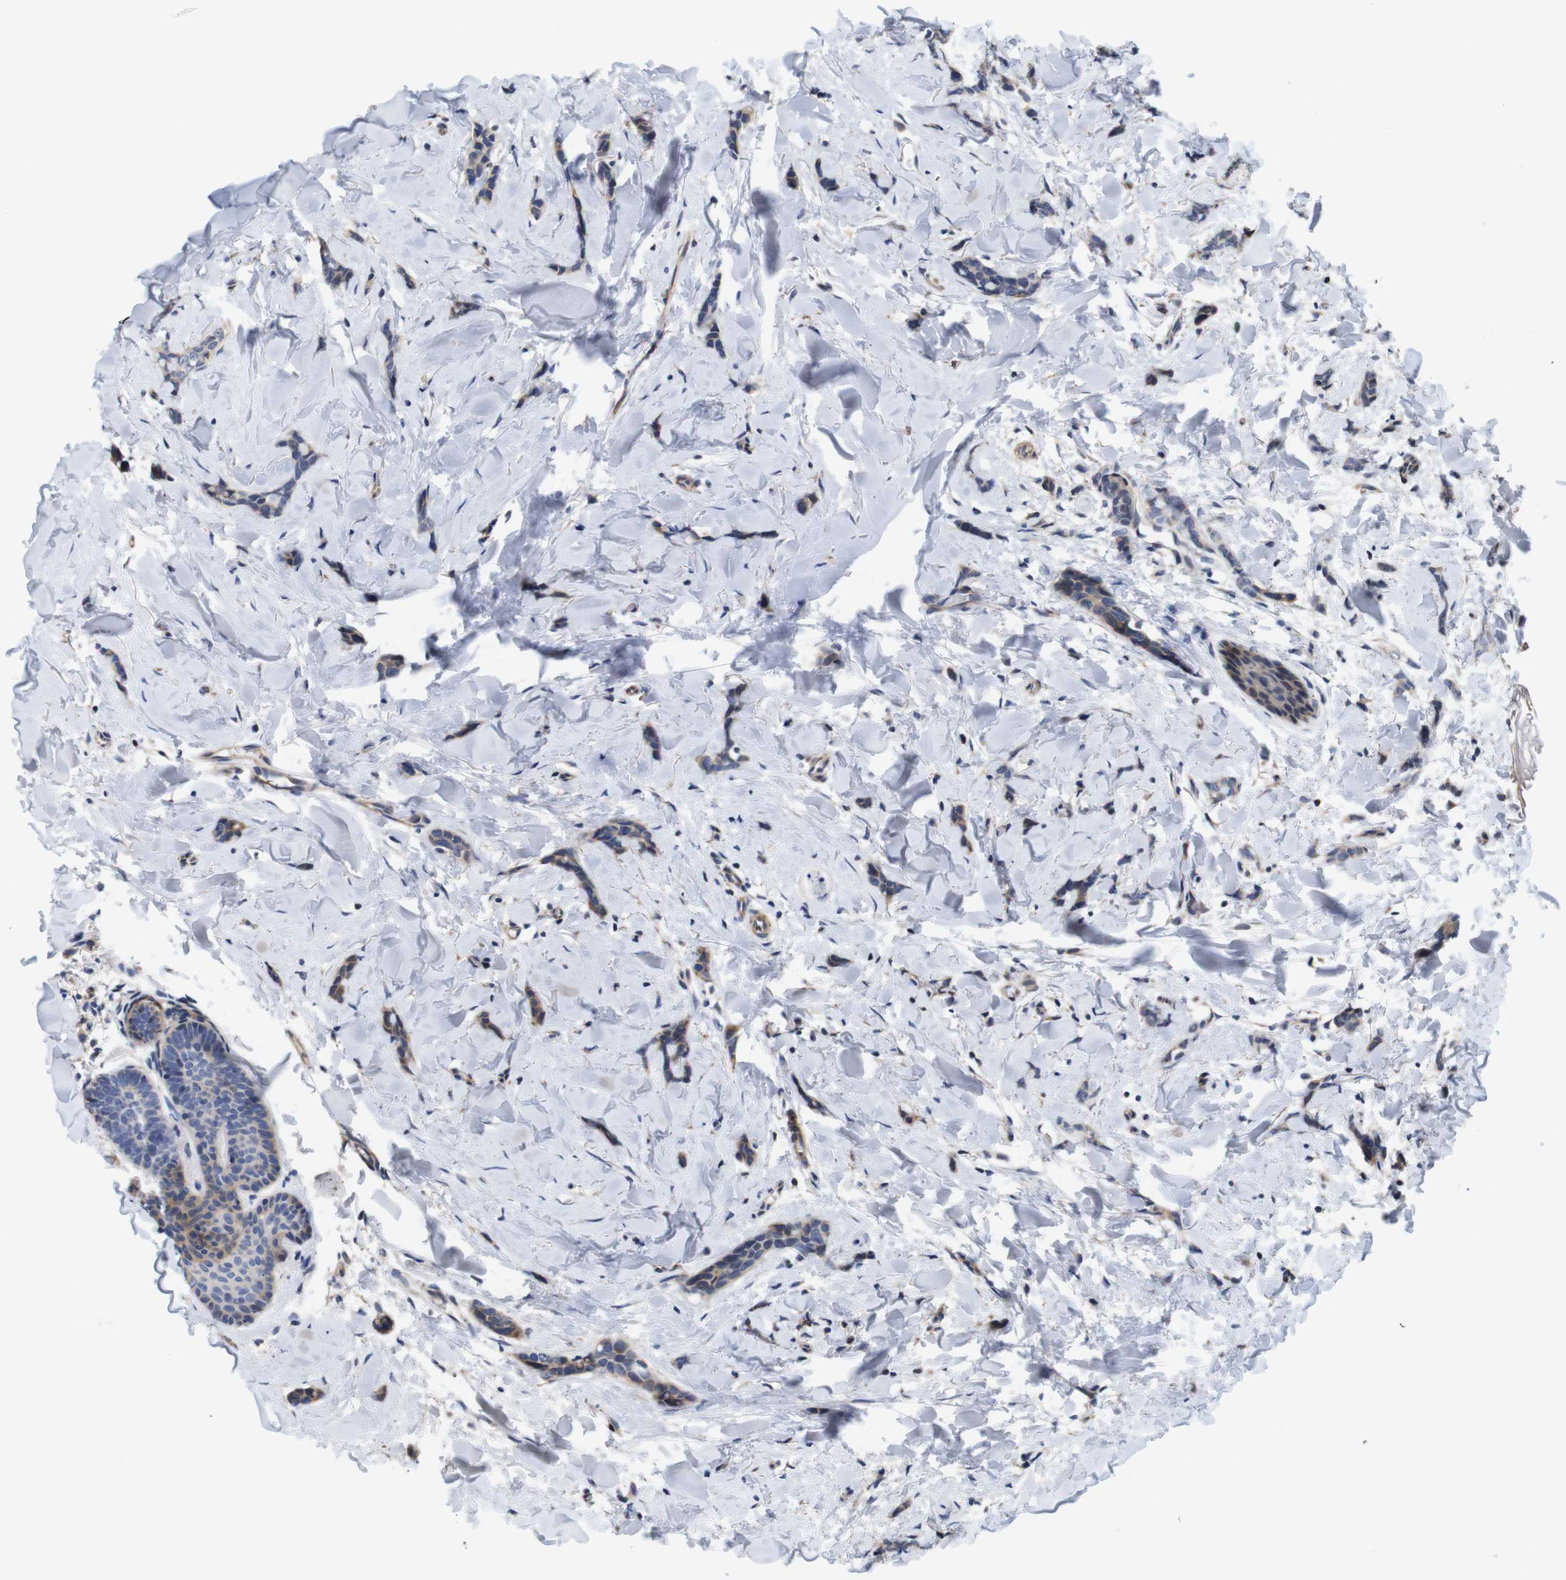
{"staining": {"intensity": "moderate", "quantity": ">75%", "location": "cytoplasmic/membranous"}, "tissue": "breast cancer", "cell_type": "Tumor cells", "image_type": "cancer", "snomed": [{"axis": "morphology", "description": "Lobular carcinoma"}, {"axis": "topography", "description": "Skin"}, {"axis": "topography", "description": "Breast"}], "caption": "A brown stain shows moderate cytoplasmic/membranous expression of a protein in lobular carcinoma (breast) tumor cells.", "gene": "SPRY3", "patient": {"sex": "female", "age": 46}}